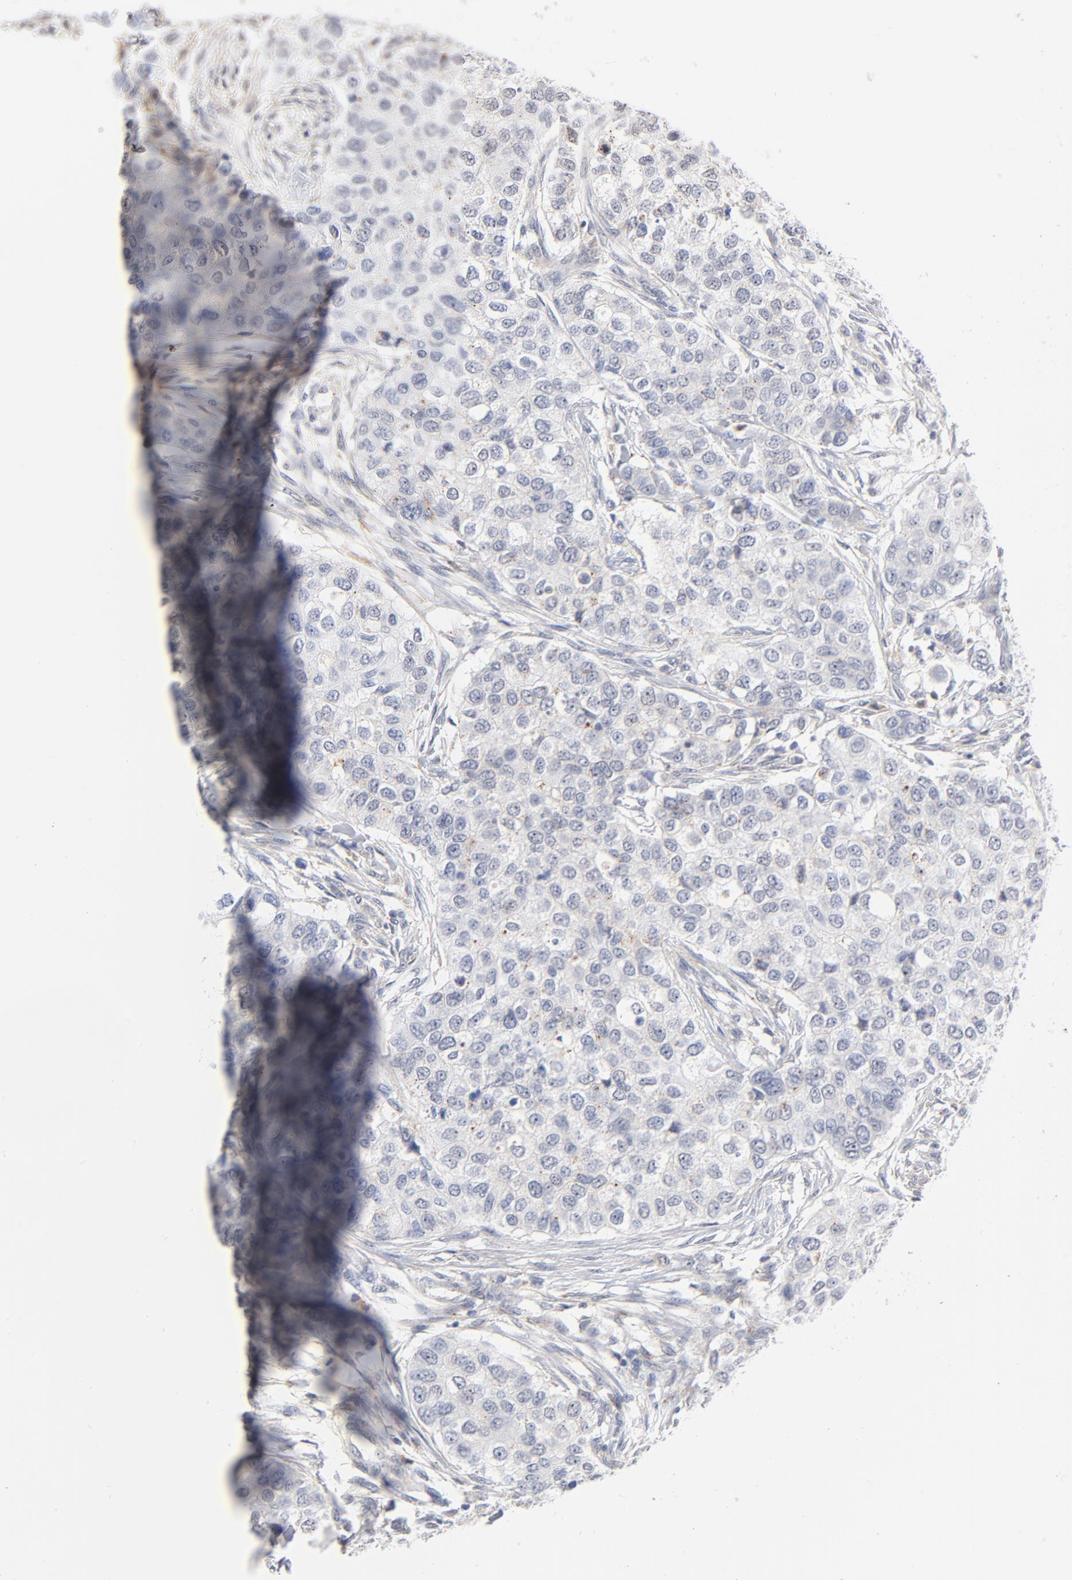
{"staining": {"intensity": "negative", "quantity": "none", "location": "none"}, "tissue": "breast cancer", "cell_type": "Tumor cells", "image_type": "cancer", "snomed": [{"axis": "morphology", "description": "Normal tissue, NOS"}, {"axis": "morphology", "description": "Duct carcinoma"}, {"axis": "topography", "description": "Breast"}], "caption": "DAB immunohistochemical staining of human breast cancer (invasive ductal carcinoma) displays no significant positivity in tumor cells. (DAB immunohistochemistry (IHC), high magnification).", "gene": "LTBP2", "patient": {"sex": "female", "age": 49}}